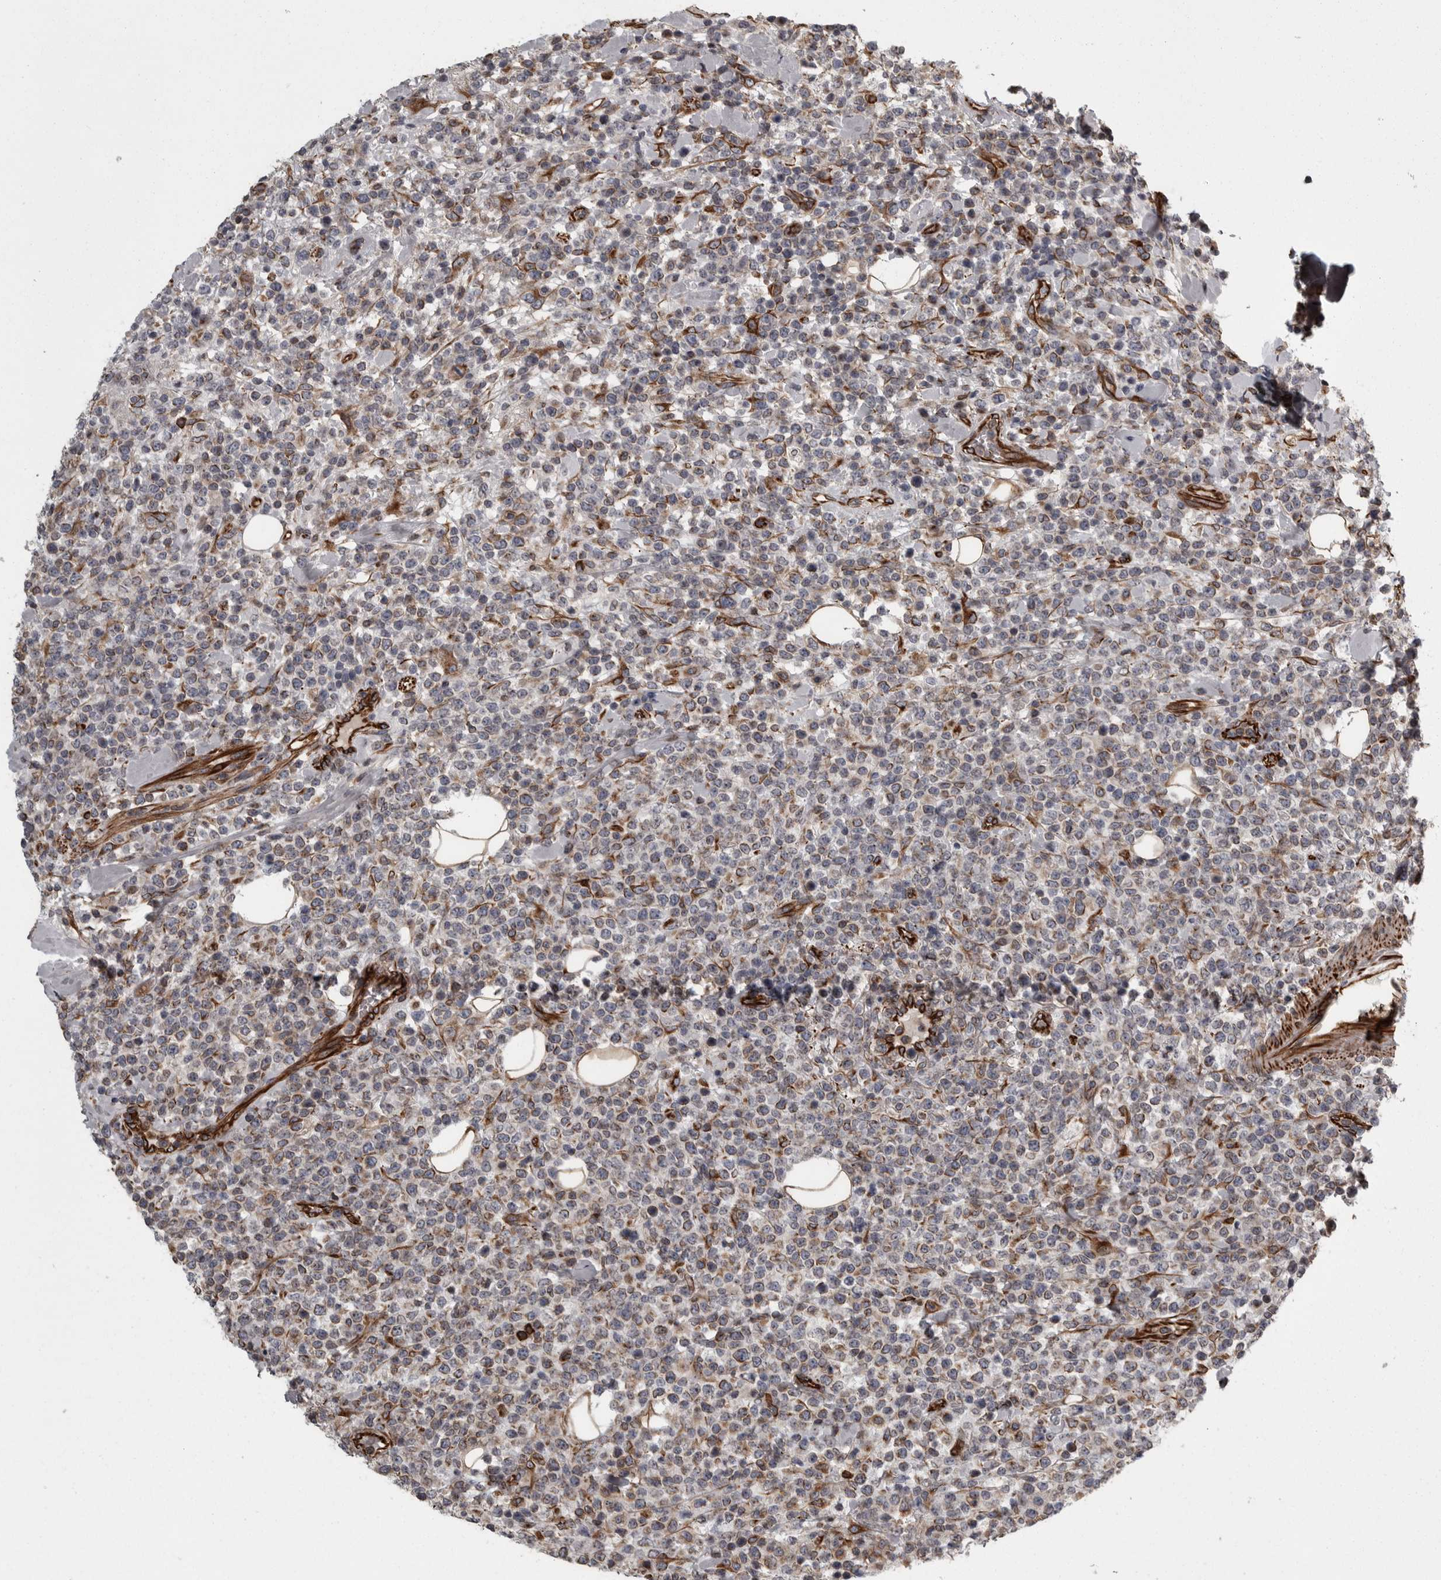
{"staining": {"intensity": "moderate", "quantity": "<25%", "location": "cytoplasmic/membranous"}, "tissue": "lymphoma", "cell_type": "Tumor cells", "image_type": "cancer", "snomed": [{"axis": "morphology", "description": "Malignant lymphoma, non-Hodgkin's type, High grade"}, {"axis": "topography", "description": "Colon"}], "caption": "Moderate cytoplasmic/membranous expression is identified in about <25% of tumor cells in high-grade malignant lymphoma, non-Hodgkin's type. The staining is performed using DAB brown chromogen to label protein expression. The nuclei are counter-stained blue using hematoxylin.", "gene": "FAAP100", "patient": {"sex": "female", "age": 53}}